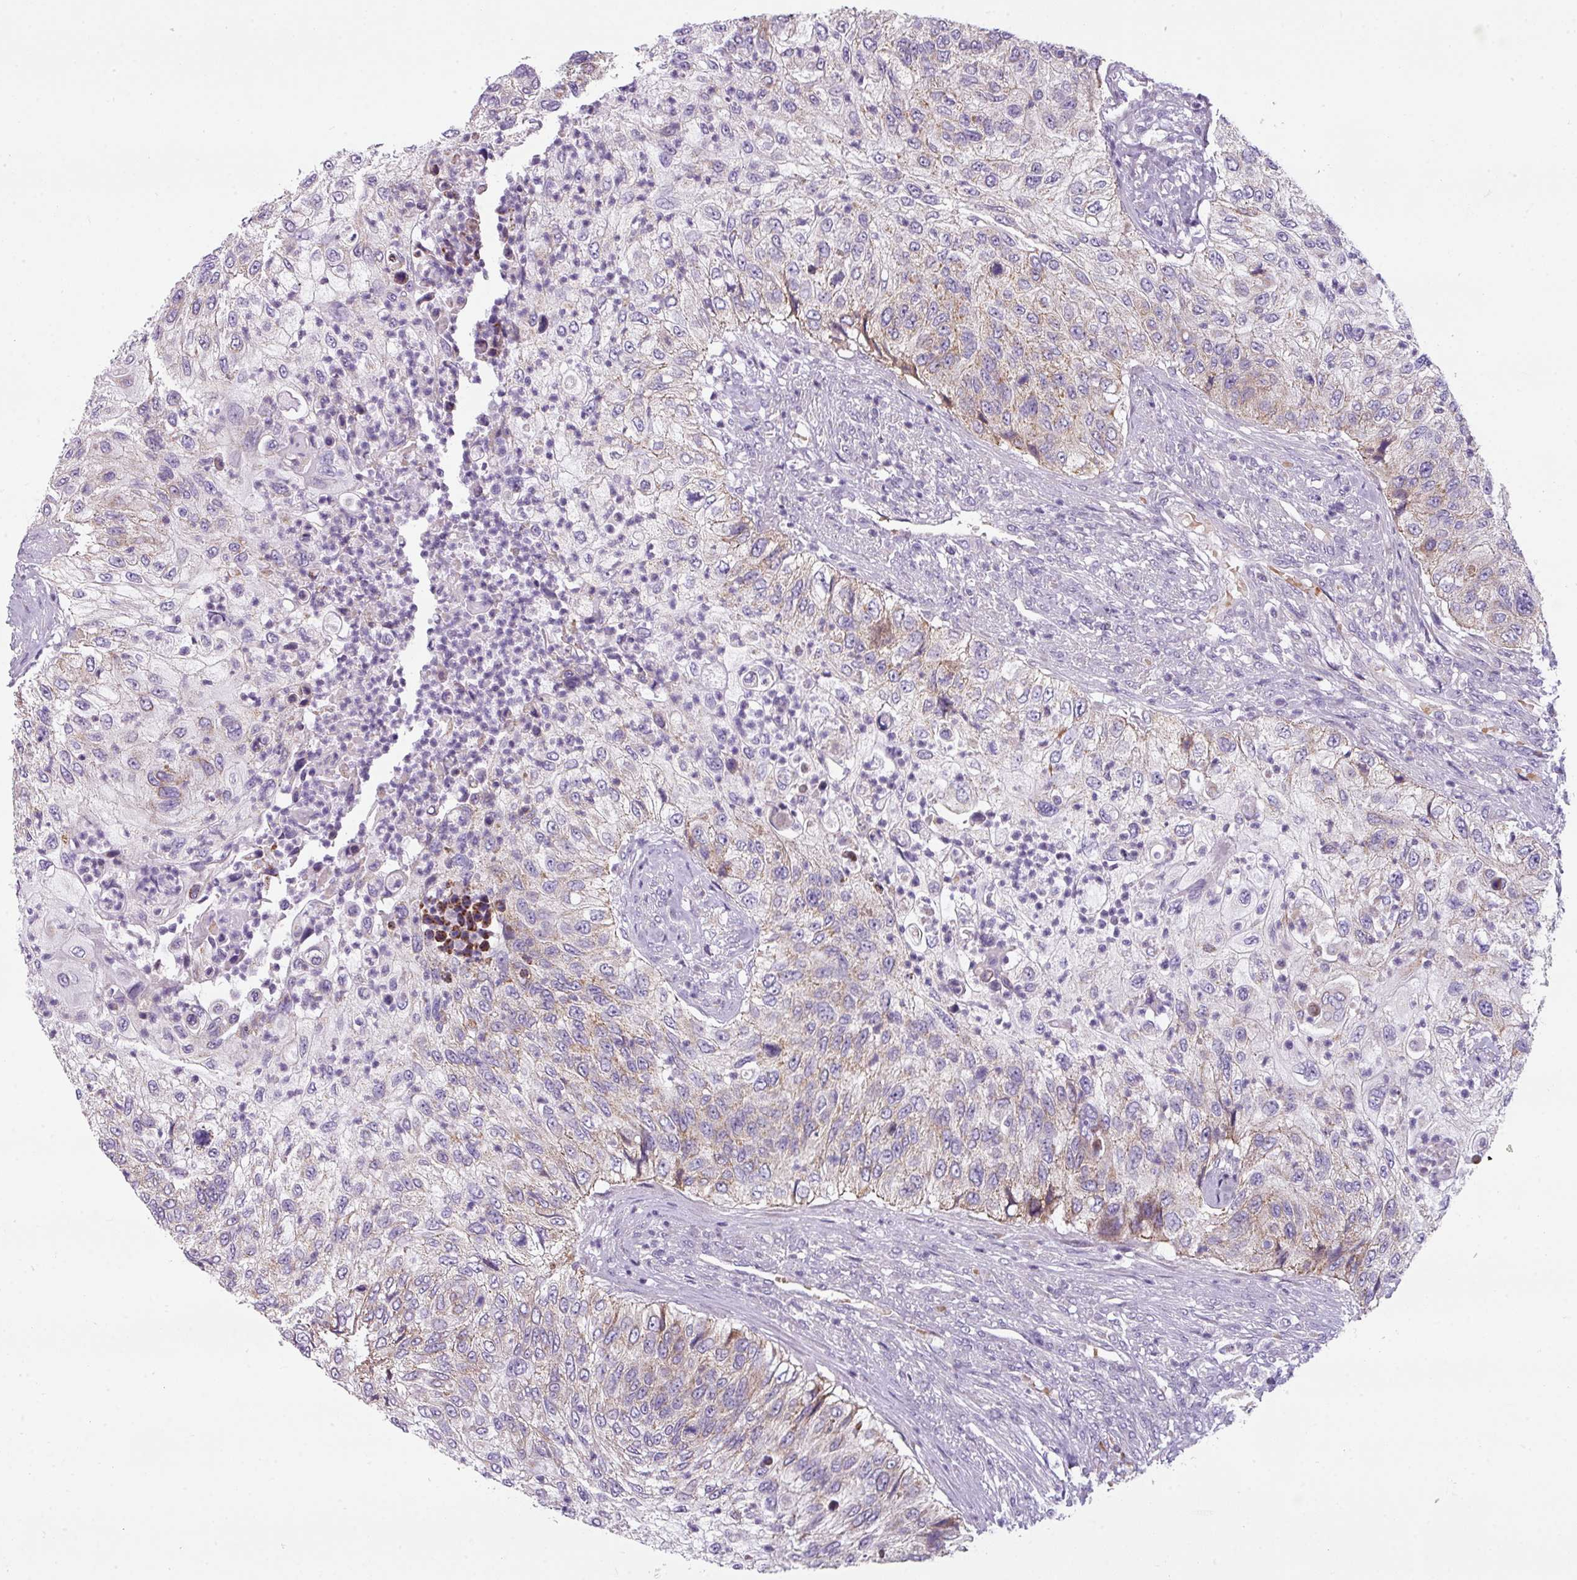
{"staining": {"intensity": "weak", "quantity": "25%-75%", "location": "cytoplasmic/membranous"}, "tissue": "urothelial cancer", "cell_type": "Tumor cells", "image_type": "cancer", "snomed": [{"axis": "morphology", "description": "Urothelial carcinoma, High grade"}, {"axis": "topography", "description": "Urinary bladder"}], "caption": "Weak cytoplasmic/membranous protein staining is present in approximately 25%-75% of tumor cells in urothelial cancer.", "gene": "C2orf68", "patient": {"sex": "female", "age": 60}}